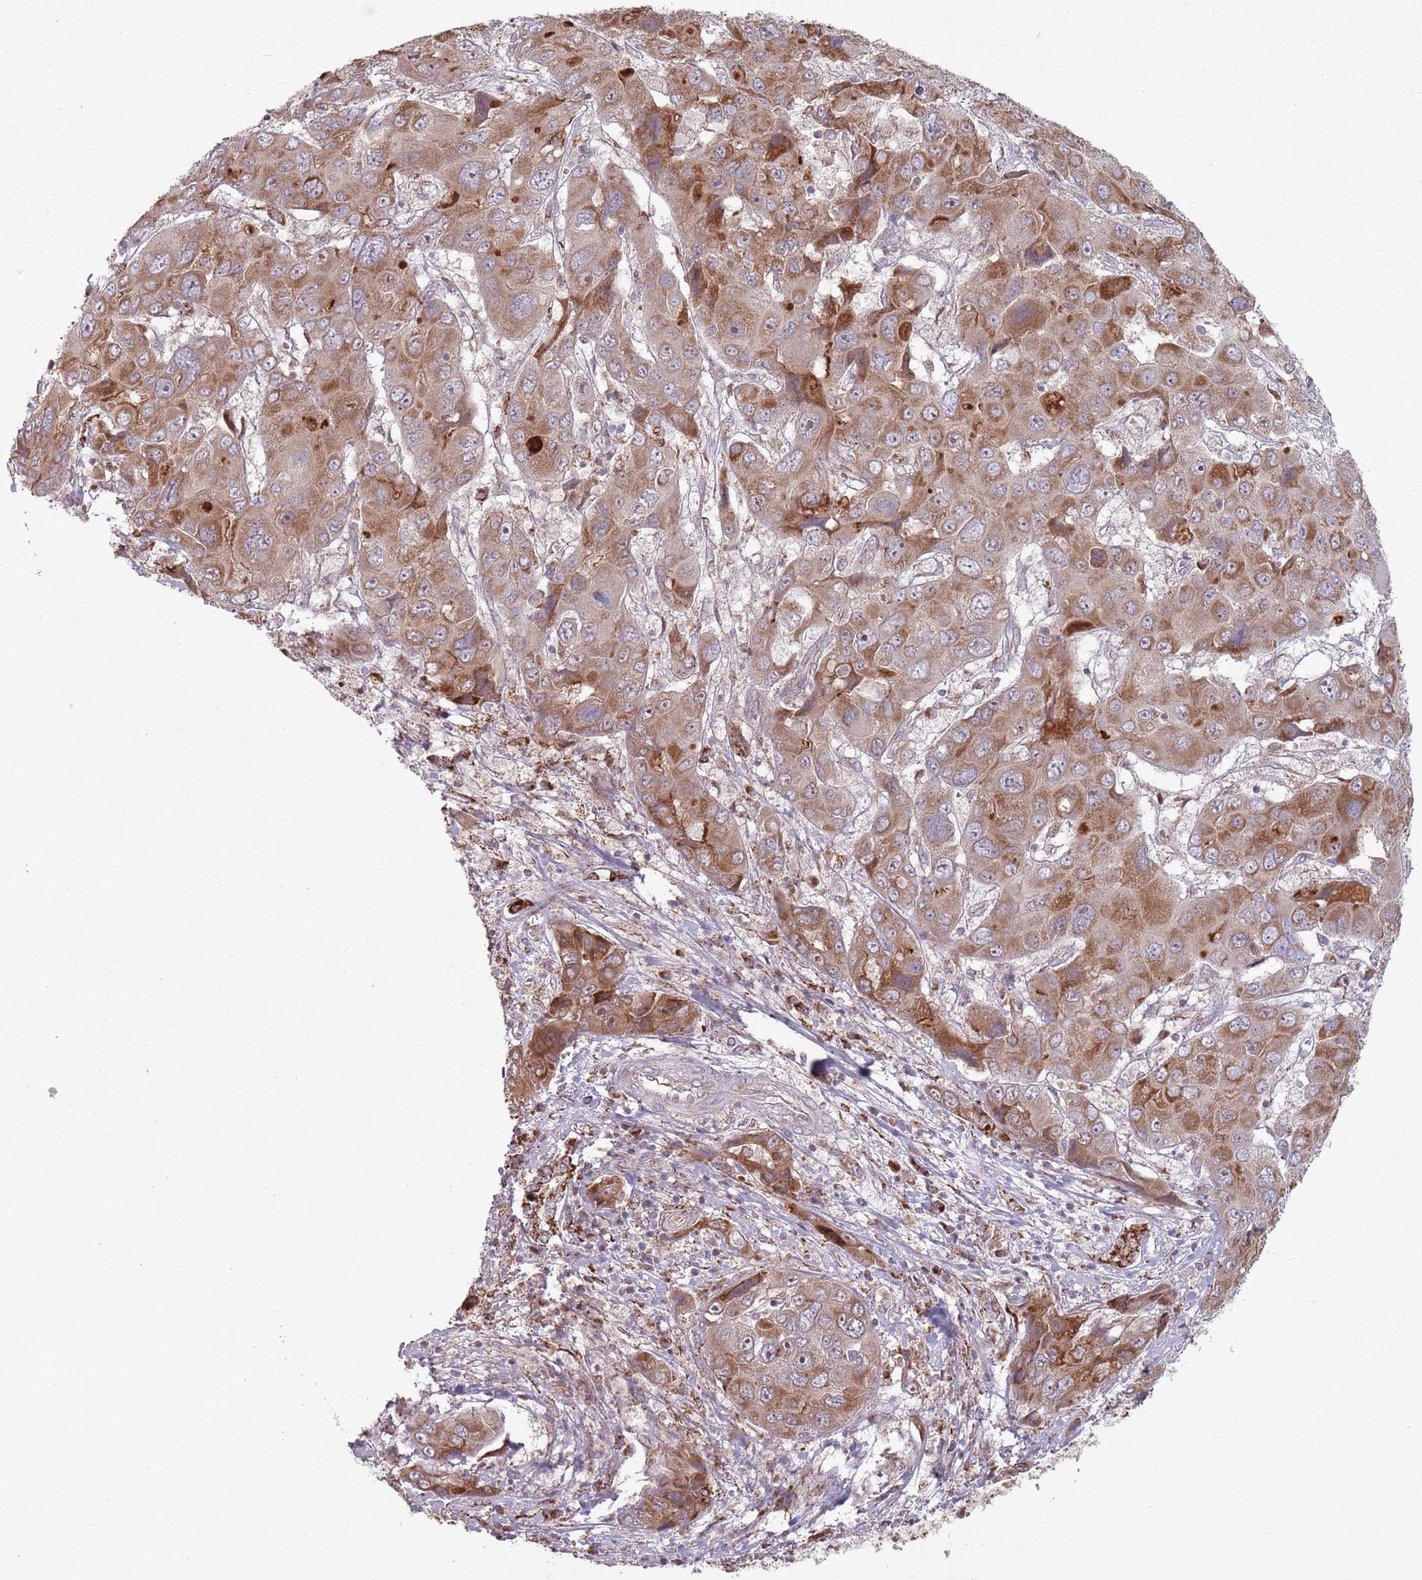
{"staining": {"intensity": "moderate", "quantity": ">75%", "location": "cytoplasmic/membranous"}, "tissue": "liver cancer", "cell_type": "Tumor cells", "image_type": "cancer", "snomed": [{"axis": "morphology", "description": "Cholangiocarcinoma"}, {"axis": "topography", "description": "Liver"}], "caption": "Tumor cells reveal medium levels of moderate cytoplasmic/membranous positivity in approximately >75% of cells in liver cancer (cholangiocarcinoma).", "gene": "OR10Q1", "patient": {"sex": "male", "age": 67}}